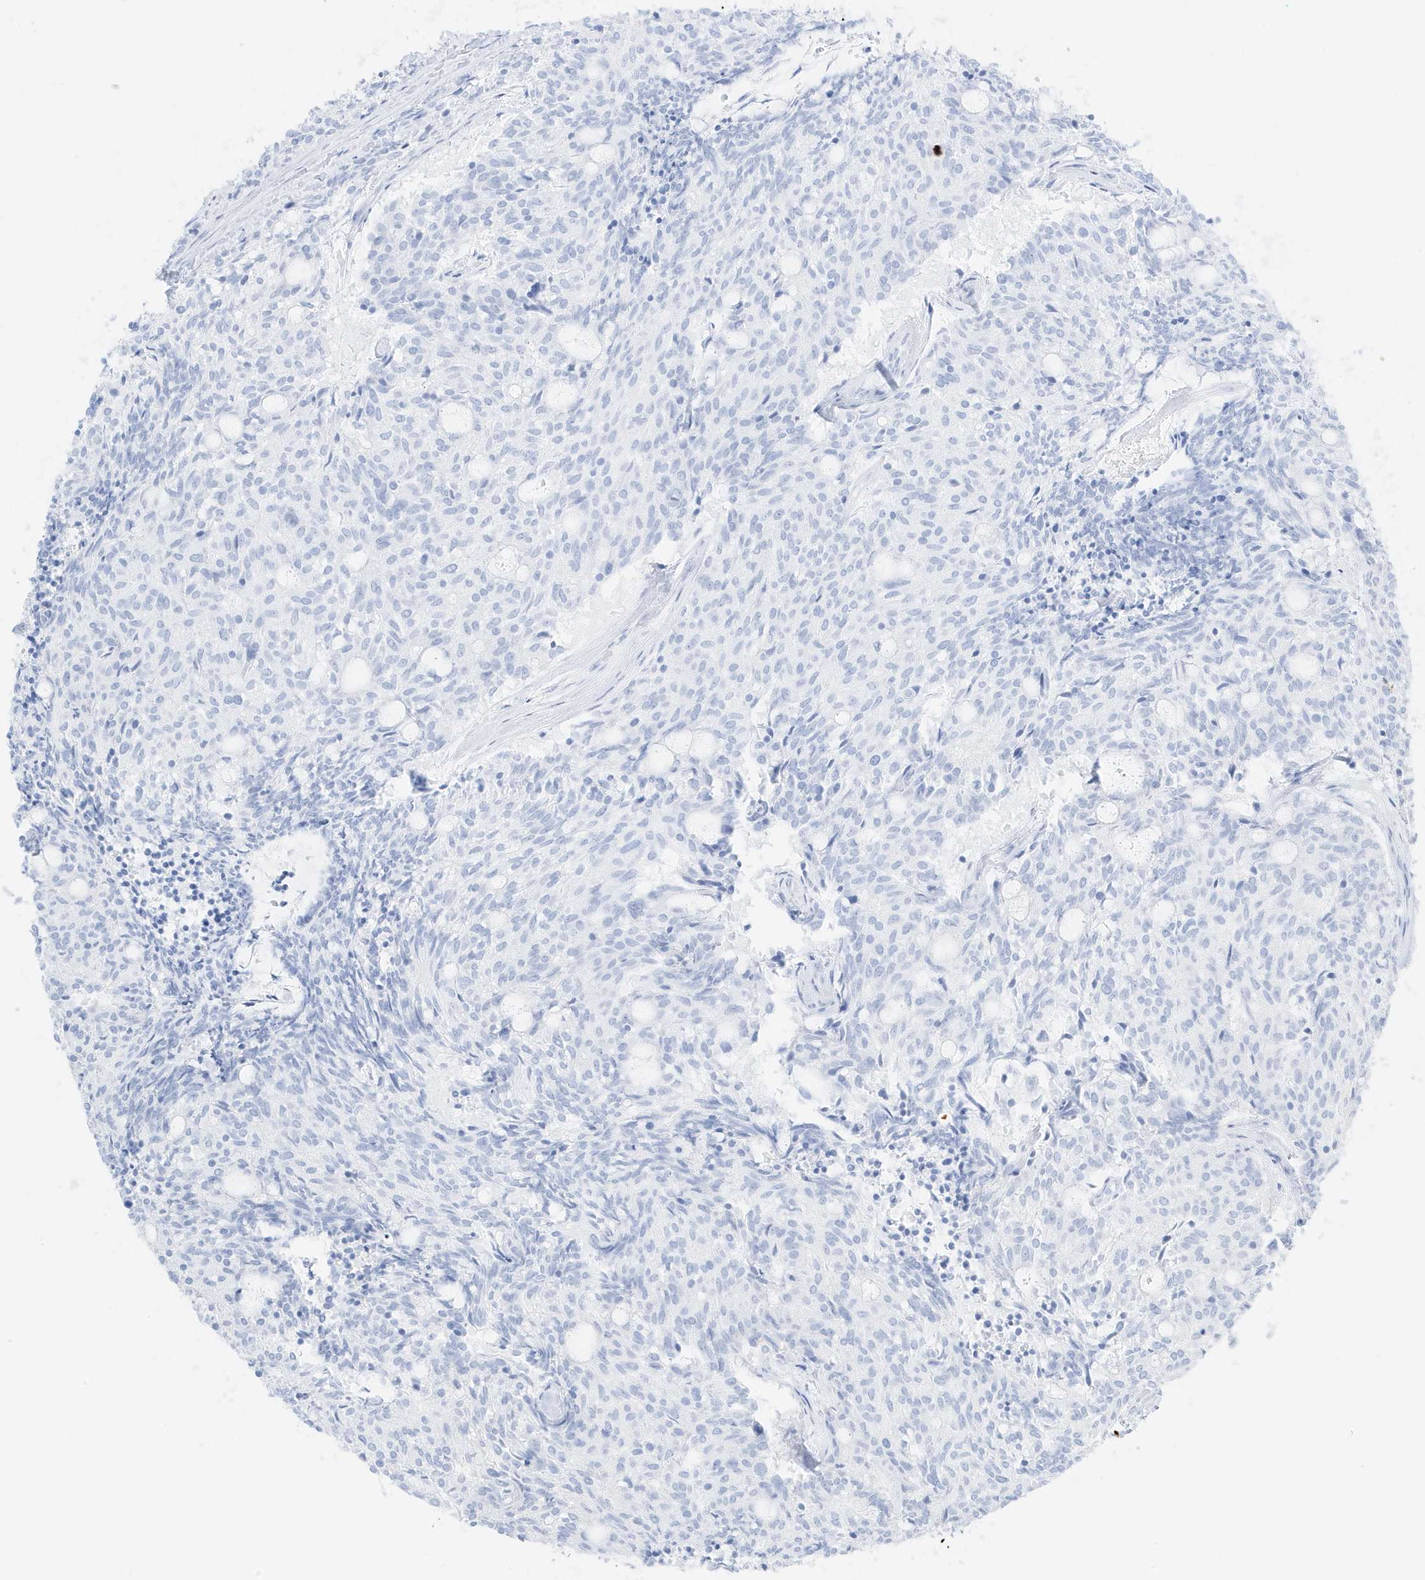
{"staining": {"intensity": "negative", "quantity": "none", "location": "none"}, "tissue": "carcinoid", "cell_type": "Tumor cells", "image_type": "cancer", "snomed": [{"axis": "morphology", "description": "Carcinoid, malignant, NOS"}, {"axis": "topography", "description": "Pancreas"}], "caption": "Malignant carcinoid stained for a protein using immunohistochemistry (IHC) exhibits no staining tumor cells.", "gene": "SLC22A13", "patient": {"sex": "female", "age": 54}}